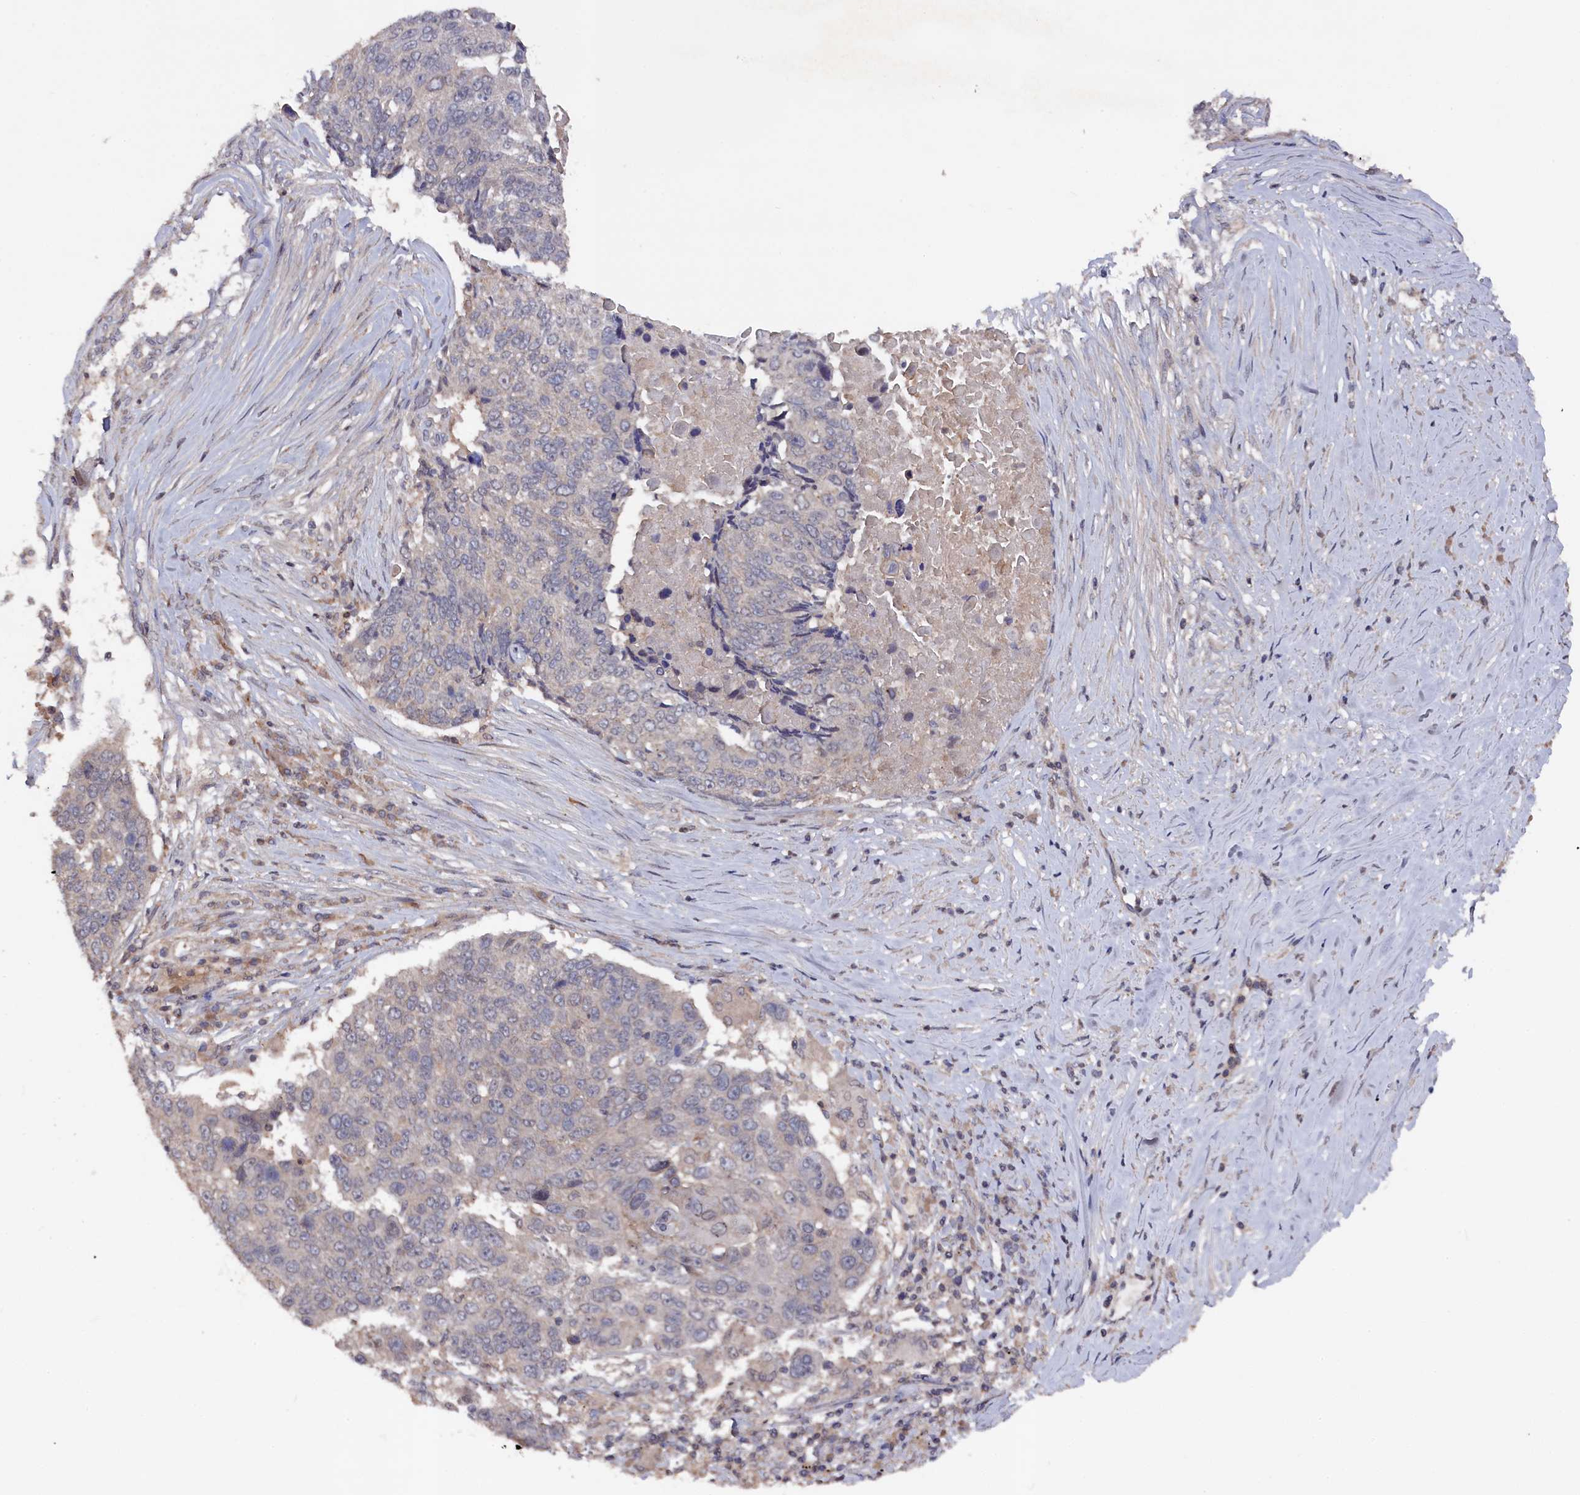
{"staining": {"intensity": "negative", "quantity": "none", "location": "none"}, "tissue": "lung cancer", "cell_type": "Tumor cells", "image_type": "cancer", "snomed": [{"axis": "morphology", "description": "Squamous cell carcinoma, NOS"}, {"axis": "topography", "description": "Lung"}], "caption": "High power microscopy photomicrograph of an immunohistochemistry micrograph of lung squamous cell carcinoma, revealing no significant staining in tumor cells.", "gene": "TMC5", "patient": {"sex": "male", "age": 66}}